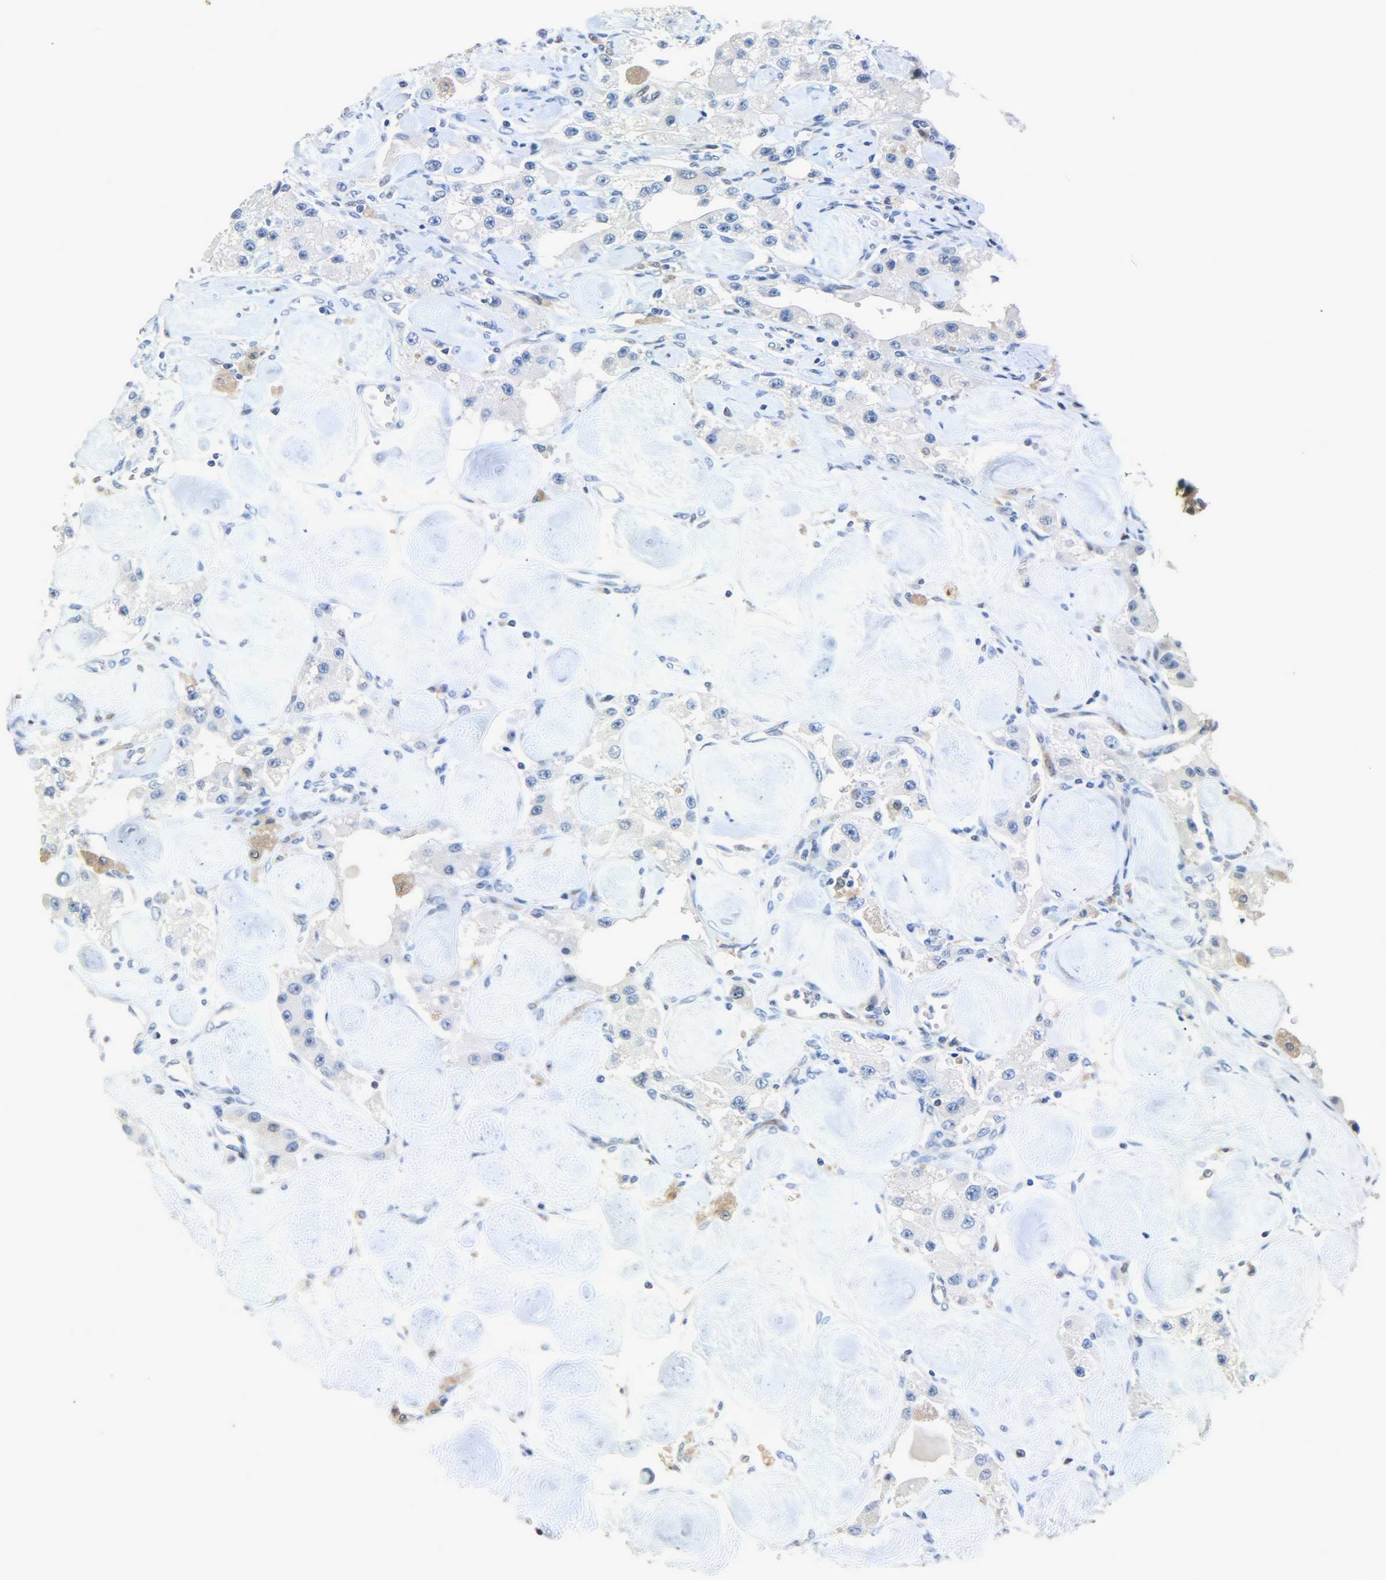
{"staining": {"intensity": "negative", "quantity": "none", "location": "none"}, "tissue": "carcinoid", "cell_type": "Tumor cells", "image_type": "cancer", "snomed": [{"axis": "morphology", "description": "Carcinoid, malignant, NOS"}, {"axis": "topography", "description": "Pancreas"}], "caption": "A histopathology image of carcinoid stained for a protein exhibits no brown staining in tumor cells.", "gene": "EIF4EBP1", "patient": {"sex": "male", "age": 41}}